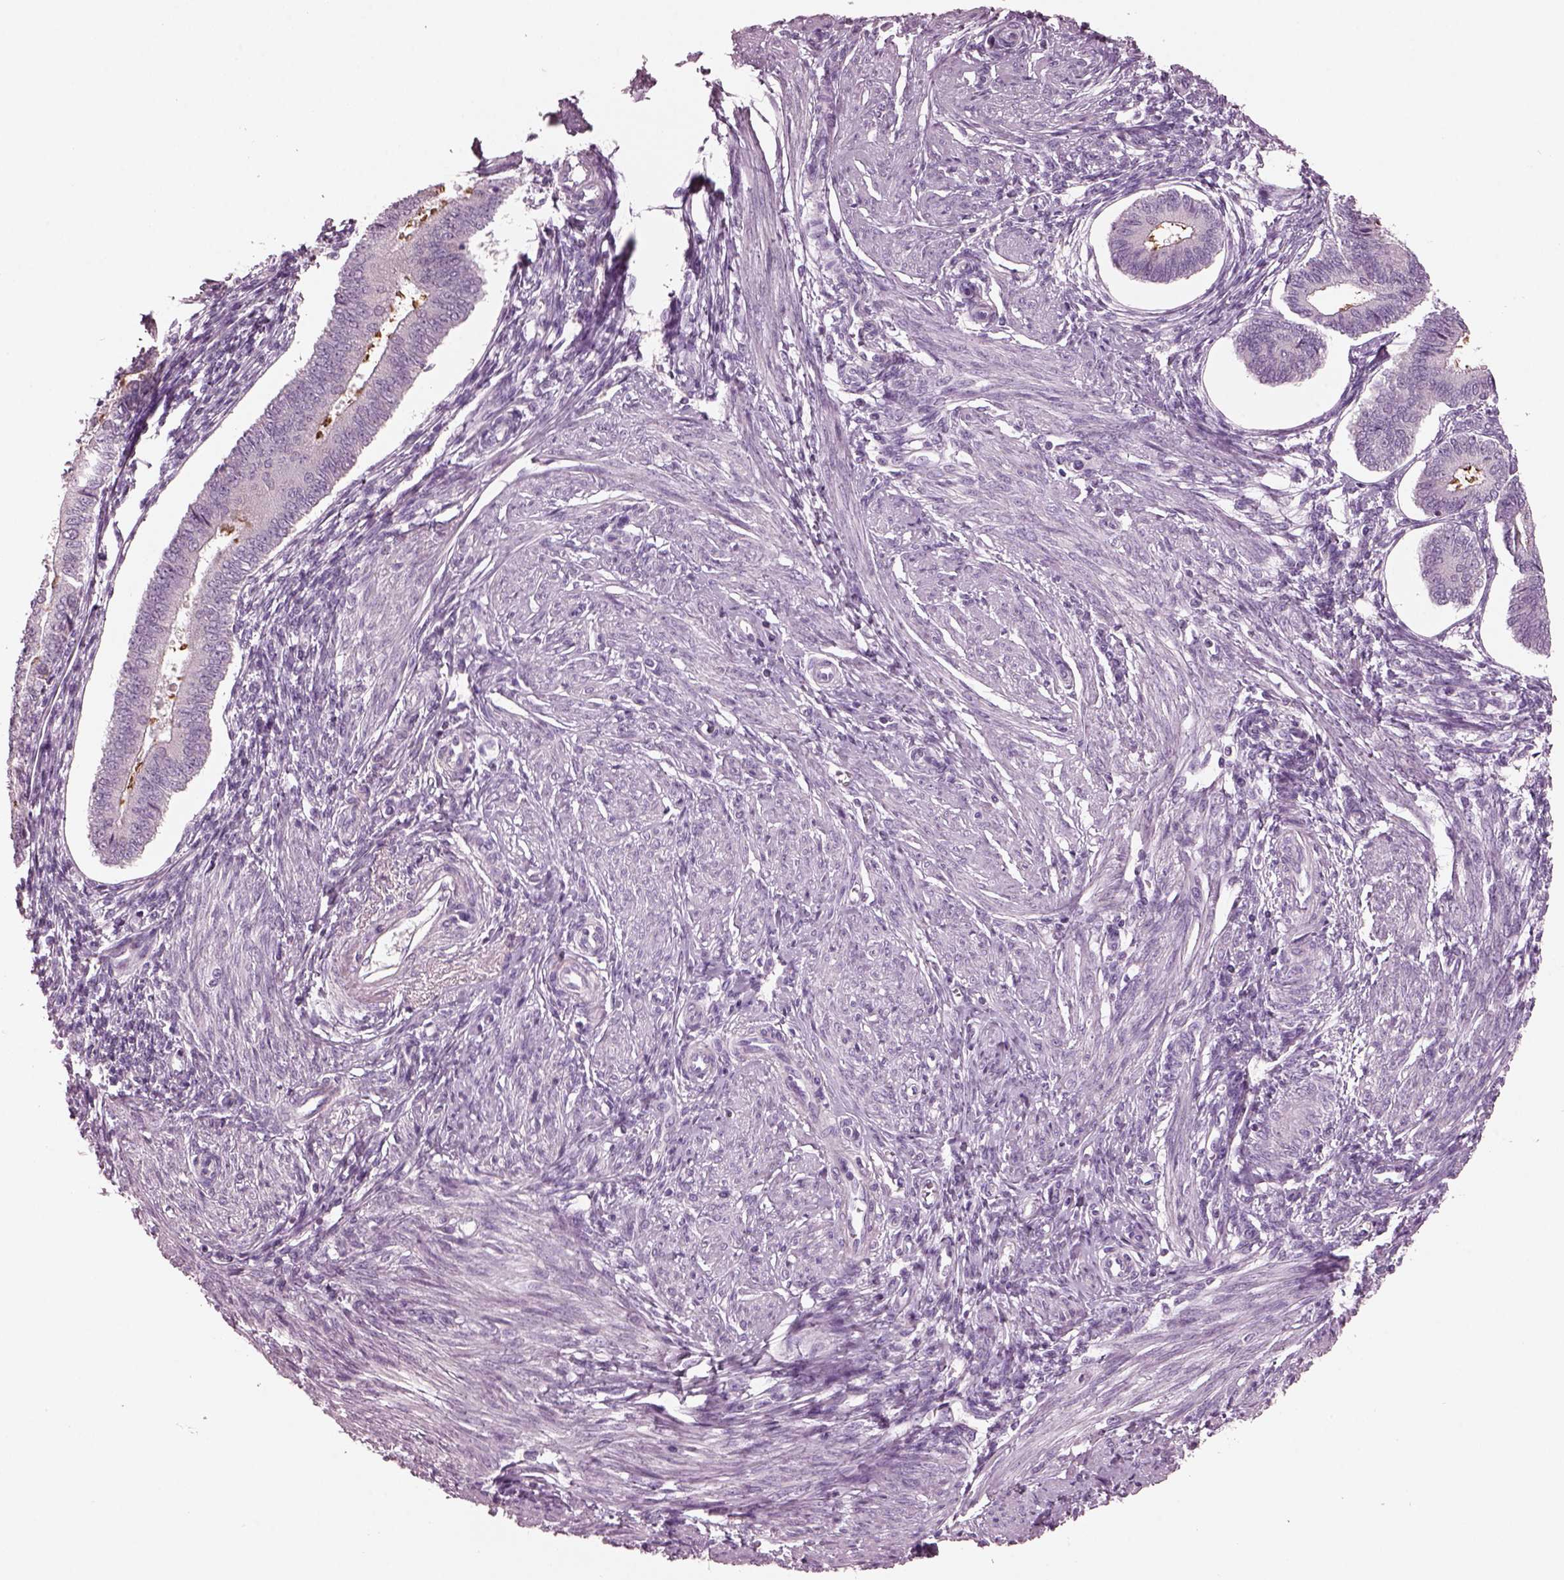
{"staining": {"intensity": "negative", "quantity": "none", "location": "none"}, "tissue": "endometrium", "cell_type": "Cells in endometrial stroma", "image_type": "normal", "snomed": [{"axis": "morphology", "description": "Normal tissue, NOS"}, {"axis": "topography", "description": "Endometrium"}], "caption": "There is no significant expression in cells in endometrial stroma of endometrium. Brightfield microscopy of IHC stained with DAB (3,3'-diaminobenzidine) (brown) and hematoxylin (blue), captured at high magnification.", "gene": "PACRG", "patient": {"sex": "female", "age": 42}}